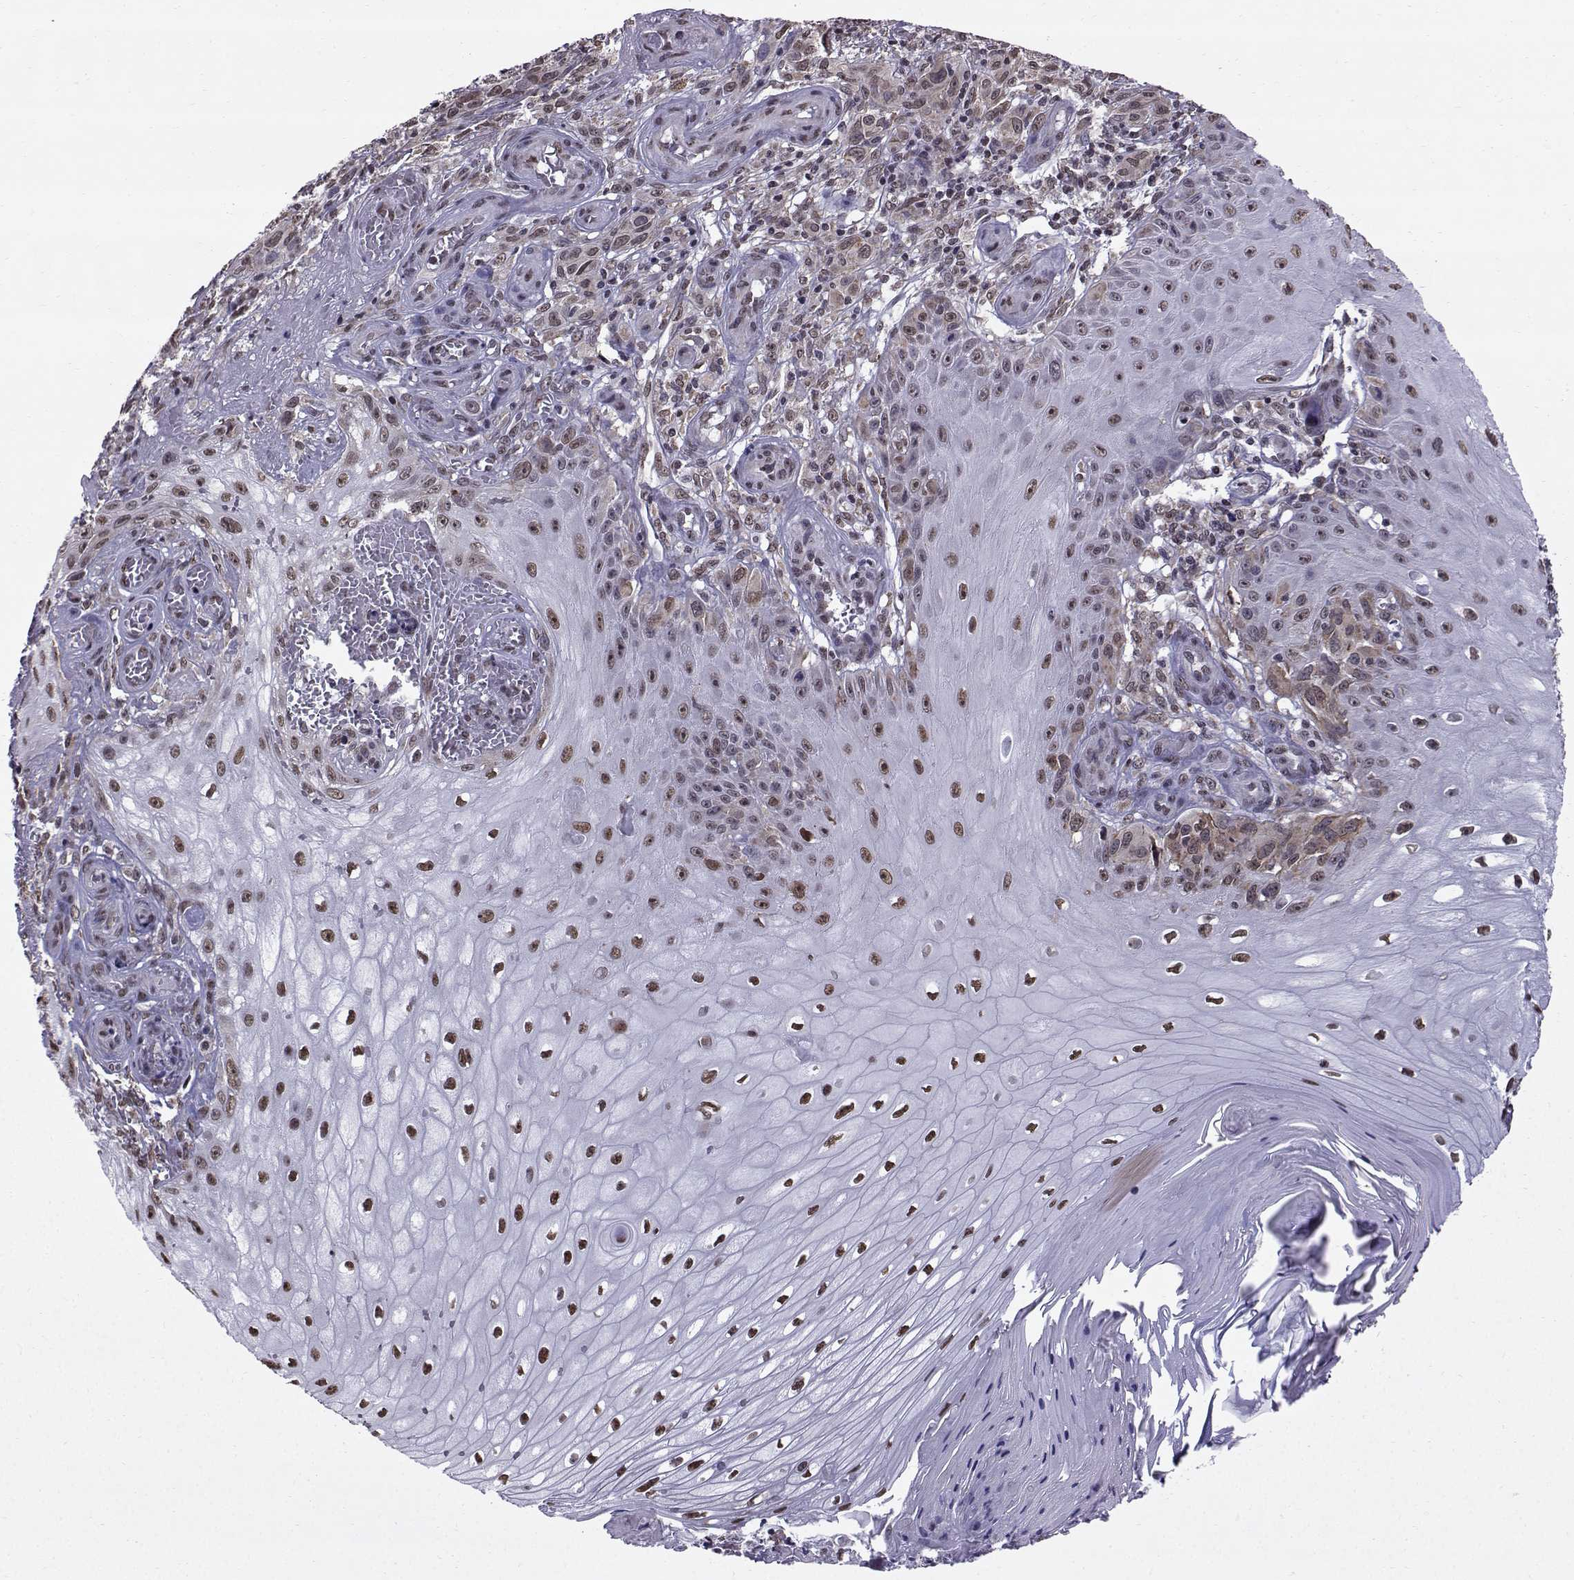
{"staining": {"intensity": "weak", "quantity": "25%-75%", "location": "nuclear"}, "tissue": "melanoma", "cell_type": "Tumor cells", "image_type": "cancer", "snomed": [{"axis": "morphology", "description": "Malignant melanoma, NOS"}, {"axis": "topography", "description": "Skin"}], "caption": "There is low levels of weak nuclear expression in tumor cells of melanoma, as demonstrated by immunohistochemical staining (brown color).", "gene": "EZH1", "patient": {"sex": "female", "age": 53}}